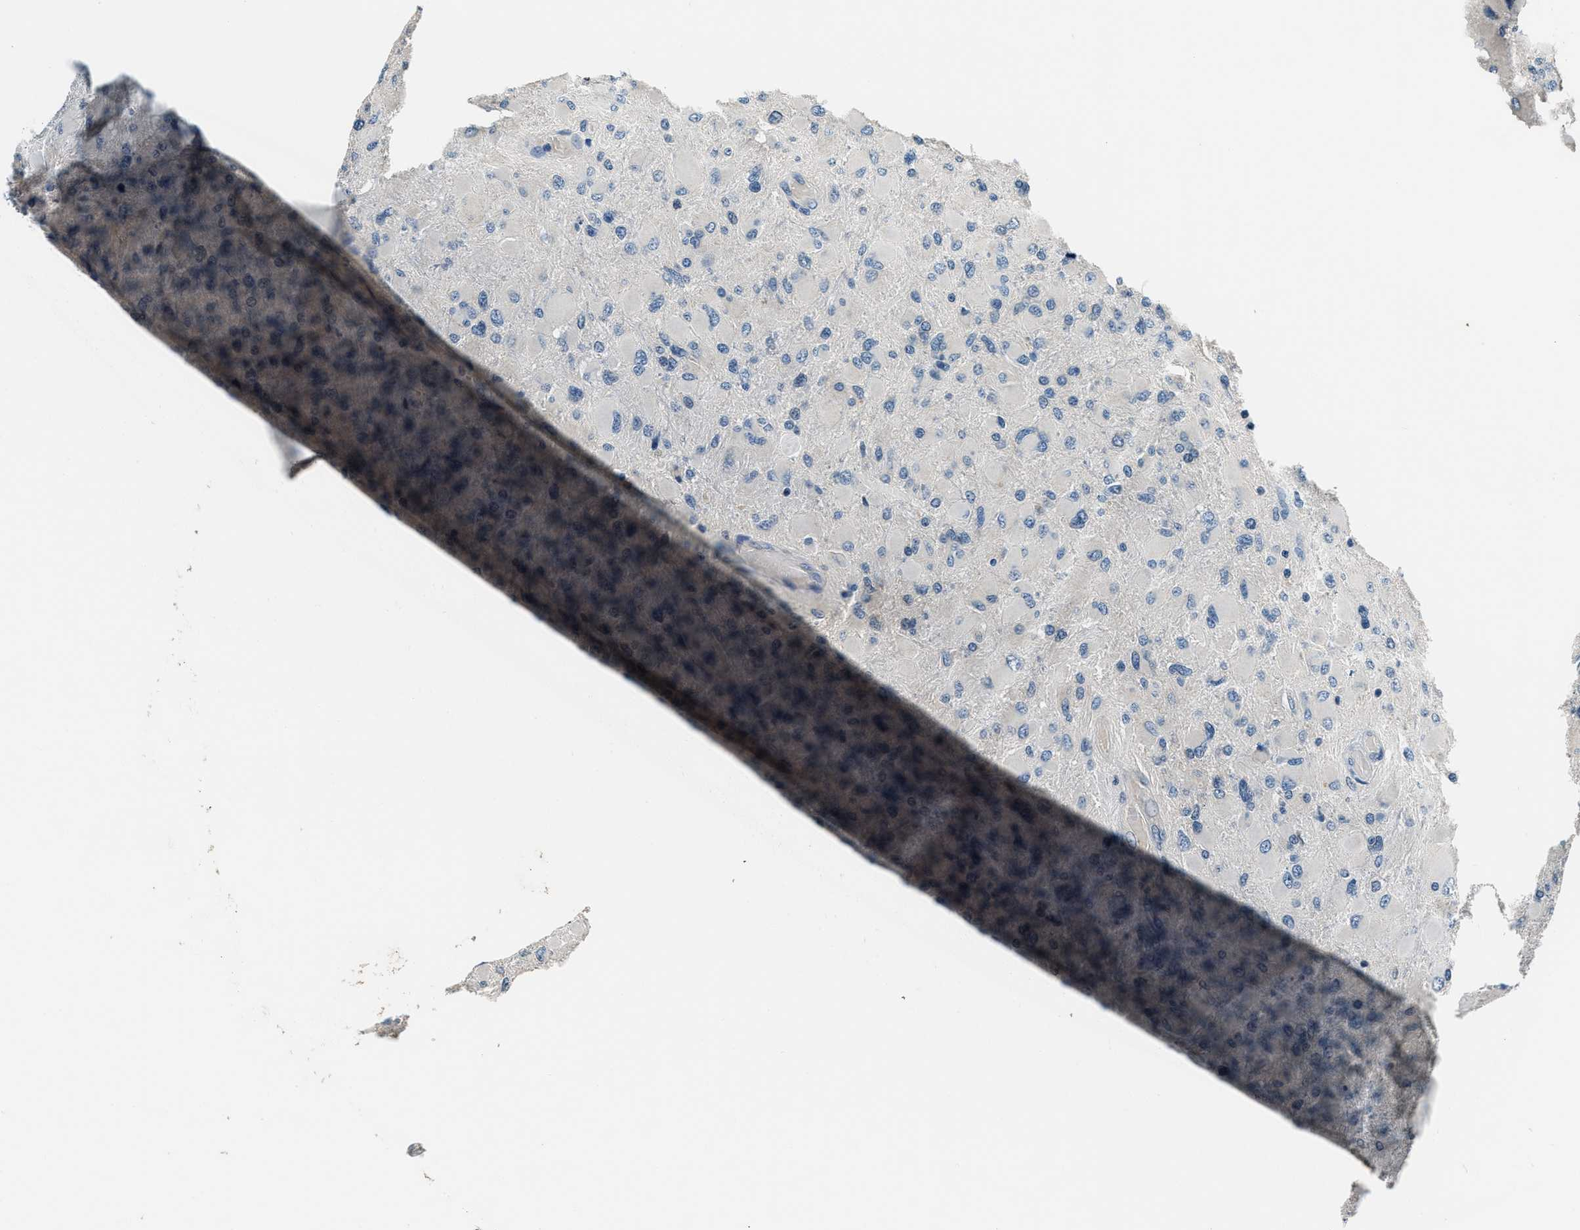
{"staining": {"intensity": "negative", "quantity": "none", "location": "none"}, "tissue": "glioma", "cell_type": "Tumor cells", "image_type": "cancer", "snomed": [{"axis": "morphology", "description": "Glioma, malignant, High grade"}, {"axis": "topography", "description": "Cerebral cortex"}], "caption": "A histopathology image of glioma stained for a protein displays no brown staining in tumor cells.", "gene": "NME8", "patient": {"sex": "female", "age": 36}}